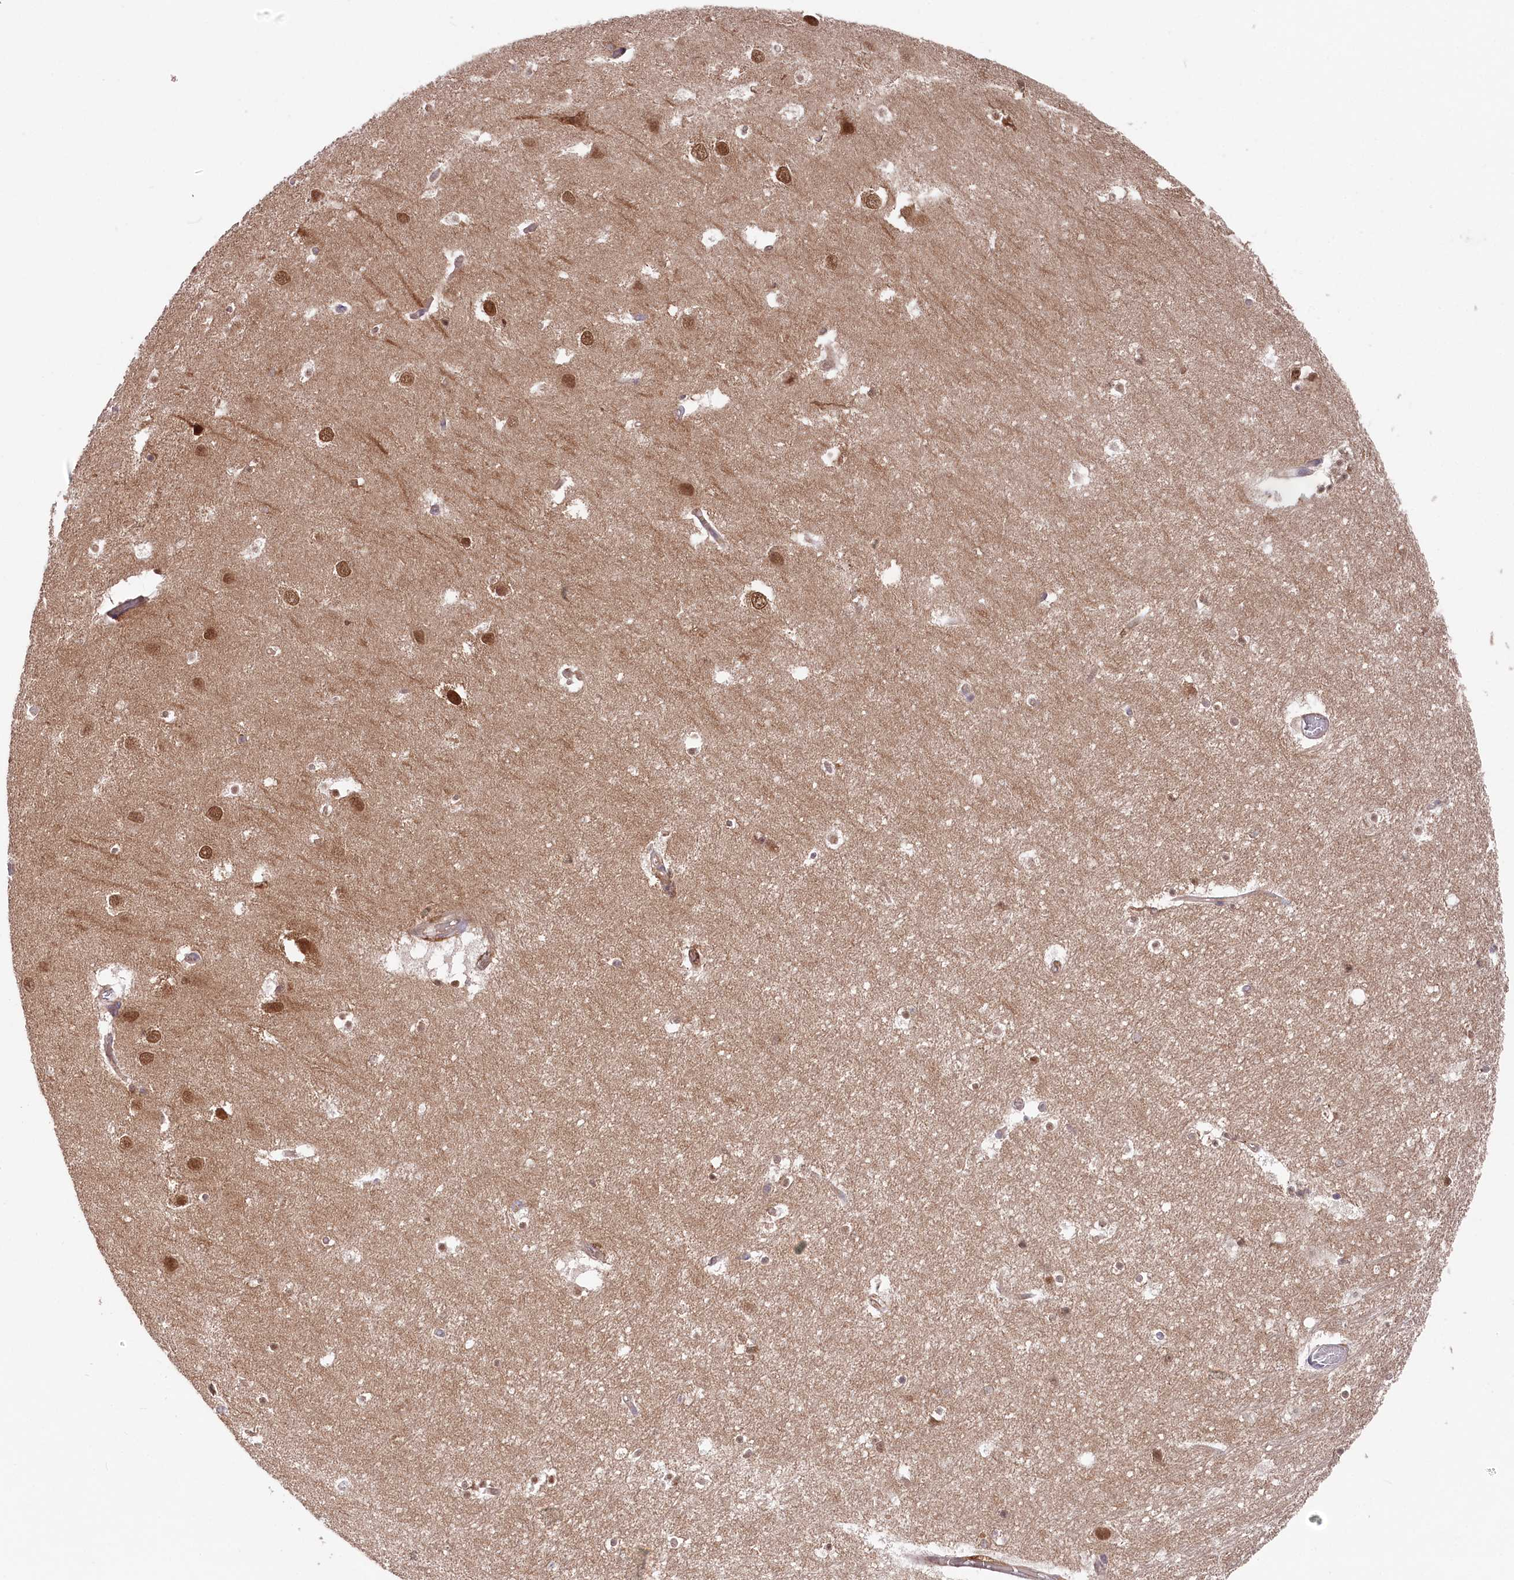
{"staining": {"intensity": "moderate", "quantity": "<25%", "location": "cytoplasmic/membranous,nuclear"}, "tissue": "hippocampus", "cell_type": "Glial cells", "image_type": "normal", "snomed": [{"axis": "morphology", "description": "Normal tissue, NOS"}, {"axis": "topography", "description": "Hippocampus"}], "caption": "Immunohistochemistry (IHC) (DAB (3,3'-diaminobenzidine)) staining of normal hippocampus displays moderate cytoplasmic/membranous,nuclear protein expression in about <25% of glial cells. The protein is stained brown, and the nuclei are stained in blue (DAB (3,3'-diaminobenzidine) IHC with brightfield microscopy, high magnification).", "gene": "PPP1R21", "patient": {"sex": "female", "age": 52}}